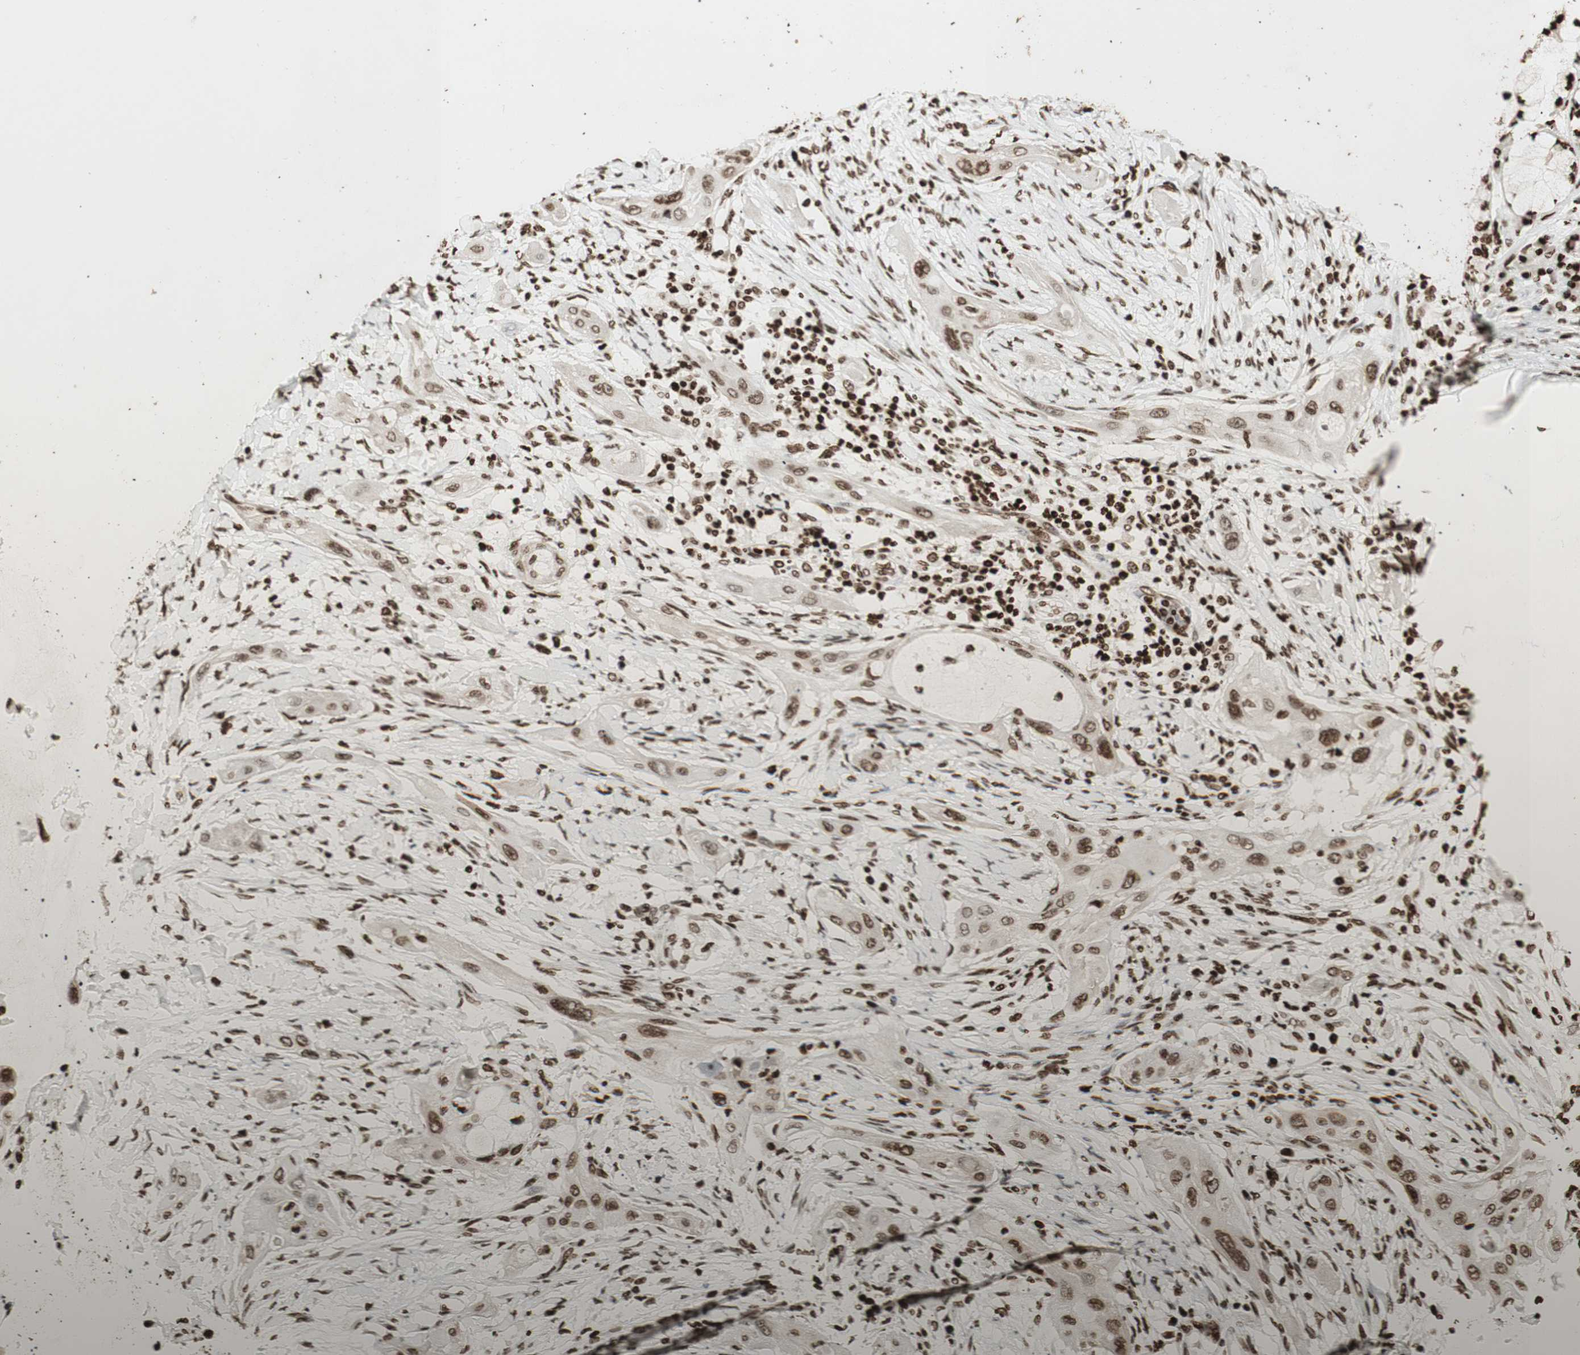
{"staining": {"intensity": "moderate", "quantity": ">75%", "location": "nuclear"}, "tissue": "lung cancer", "cell_type": "Tumor cells", "image_type": "cancer", "snomed": [{"axis": "morphology", "description": "Squamous cell carcinoma, NOS"}, {"axis": "topography", "description": "Lung"}], "caption": "There is medium levels of moderate nuclear expression in tumor cells of lung squamous cell carcinoma, as demonstrated by immunohistochemical staining (brown color).", "gene": "NCAPD2", "patient": {"sex": "female", "age": 47}}